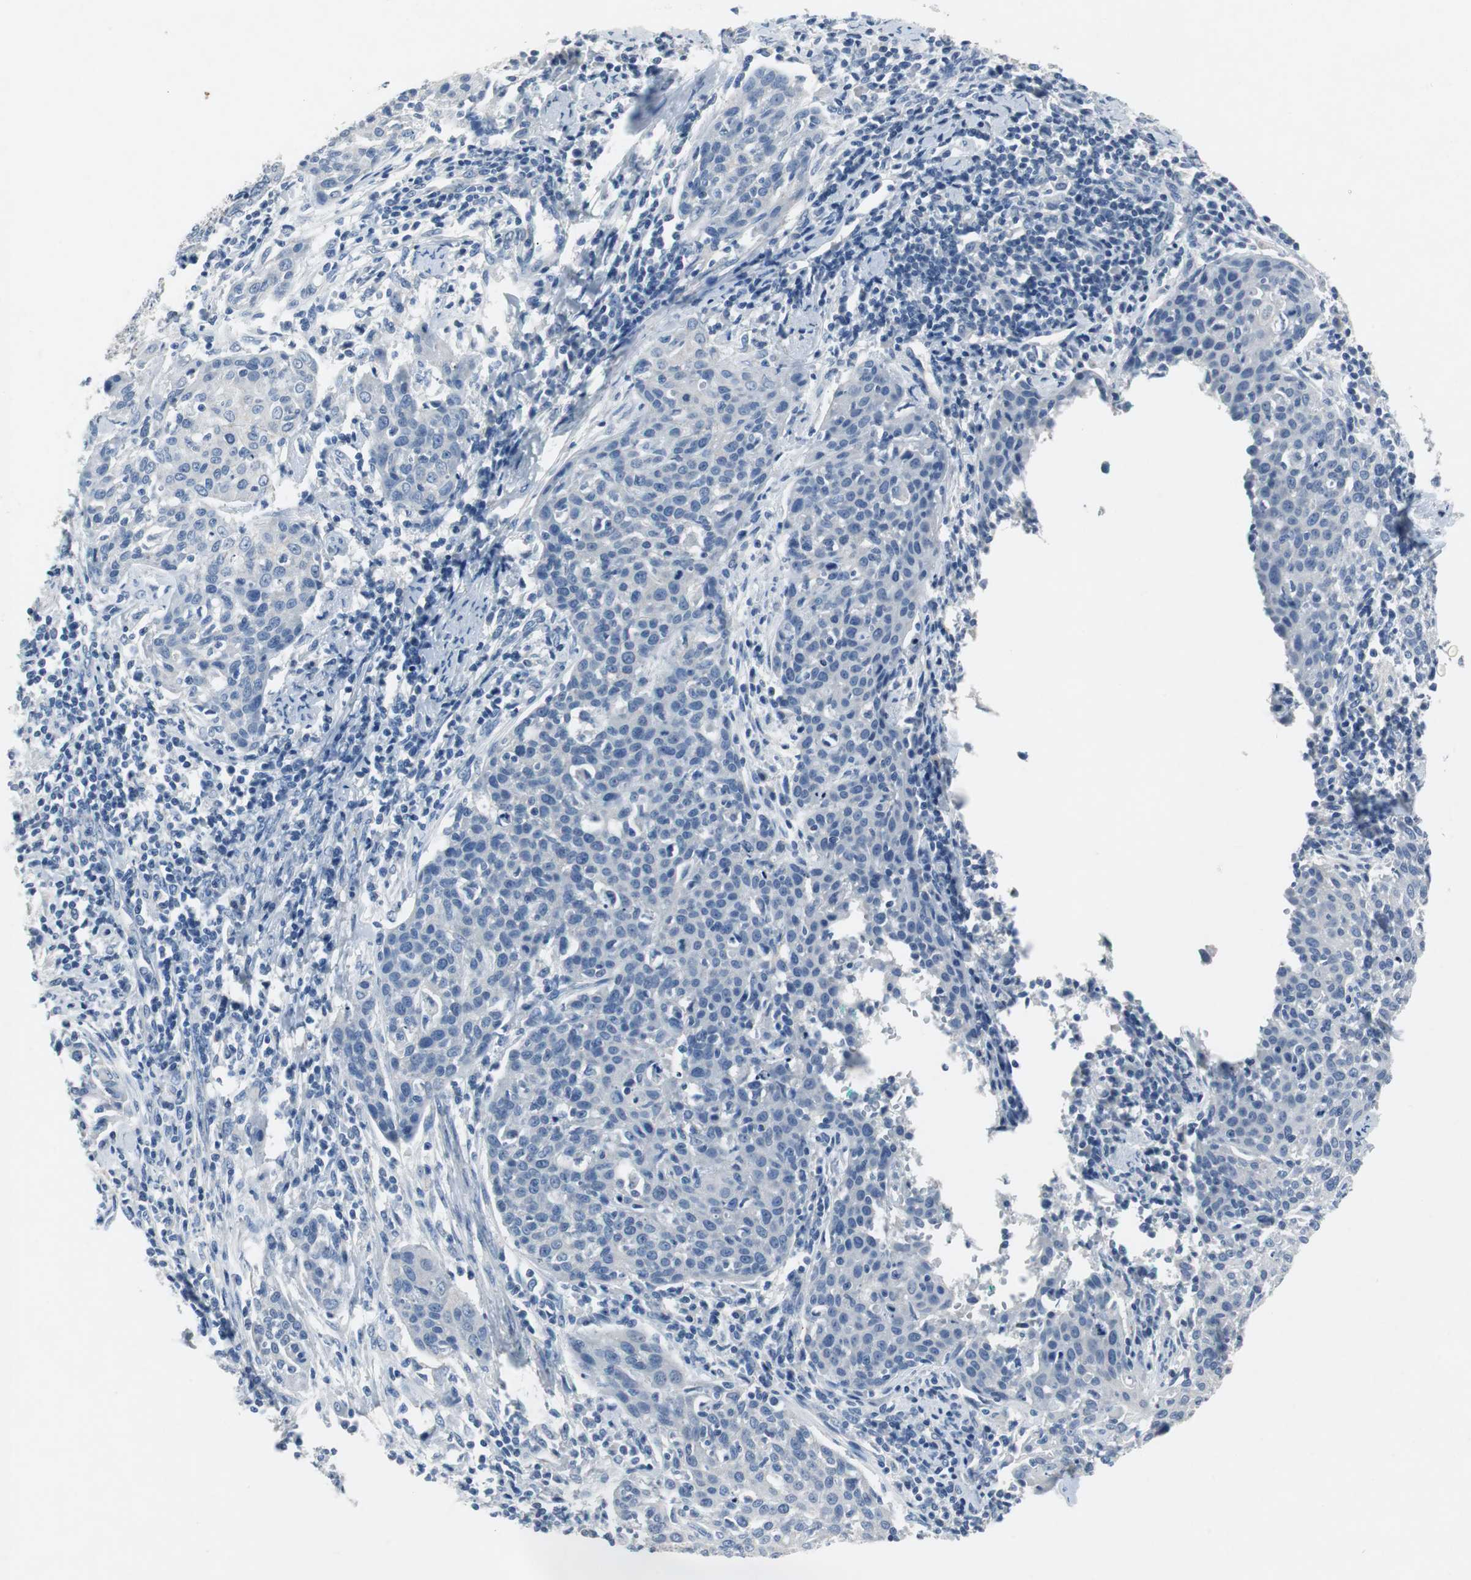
{"staining": {"intensity": "negative", "quantity": "none", "location": "none"}, "tissue": "cervical cancer", "cell_type": "Tumor cells", "image_type": "cancer", "snomed": [{"axis": "morphology", "description": "Squamous cell carcinoma, NOS"}, {"axis": "topography", "description": "Cervix"}], "caption": "Protein analysis of squamous cell carcinoma (cervical) displays no significant staining in tumor cells.", "gene": "LRP2", "patient": {"sex": "female", "age": 38}}